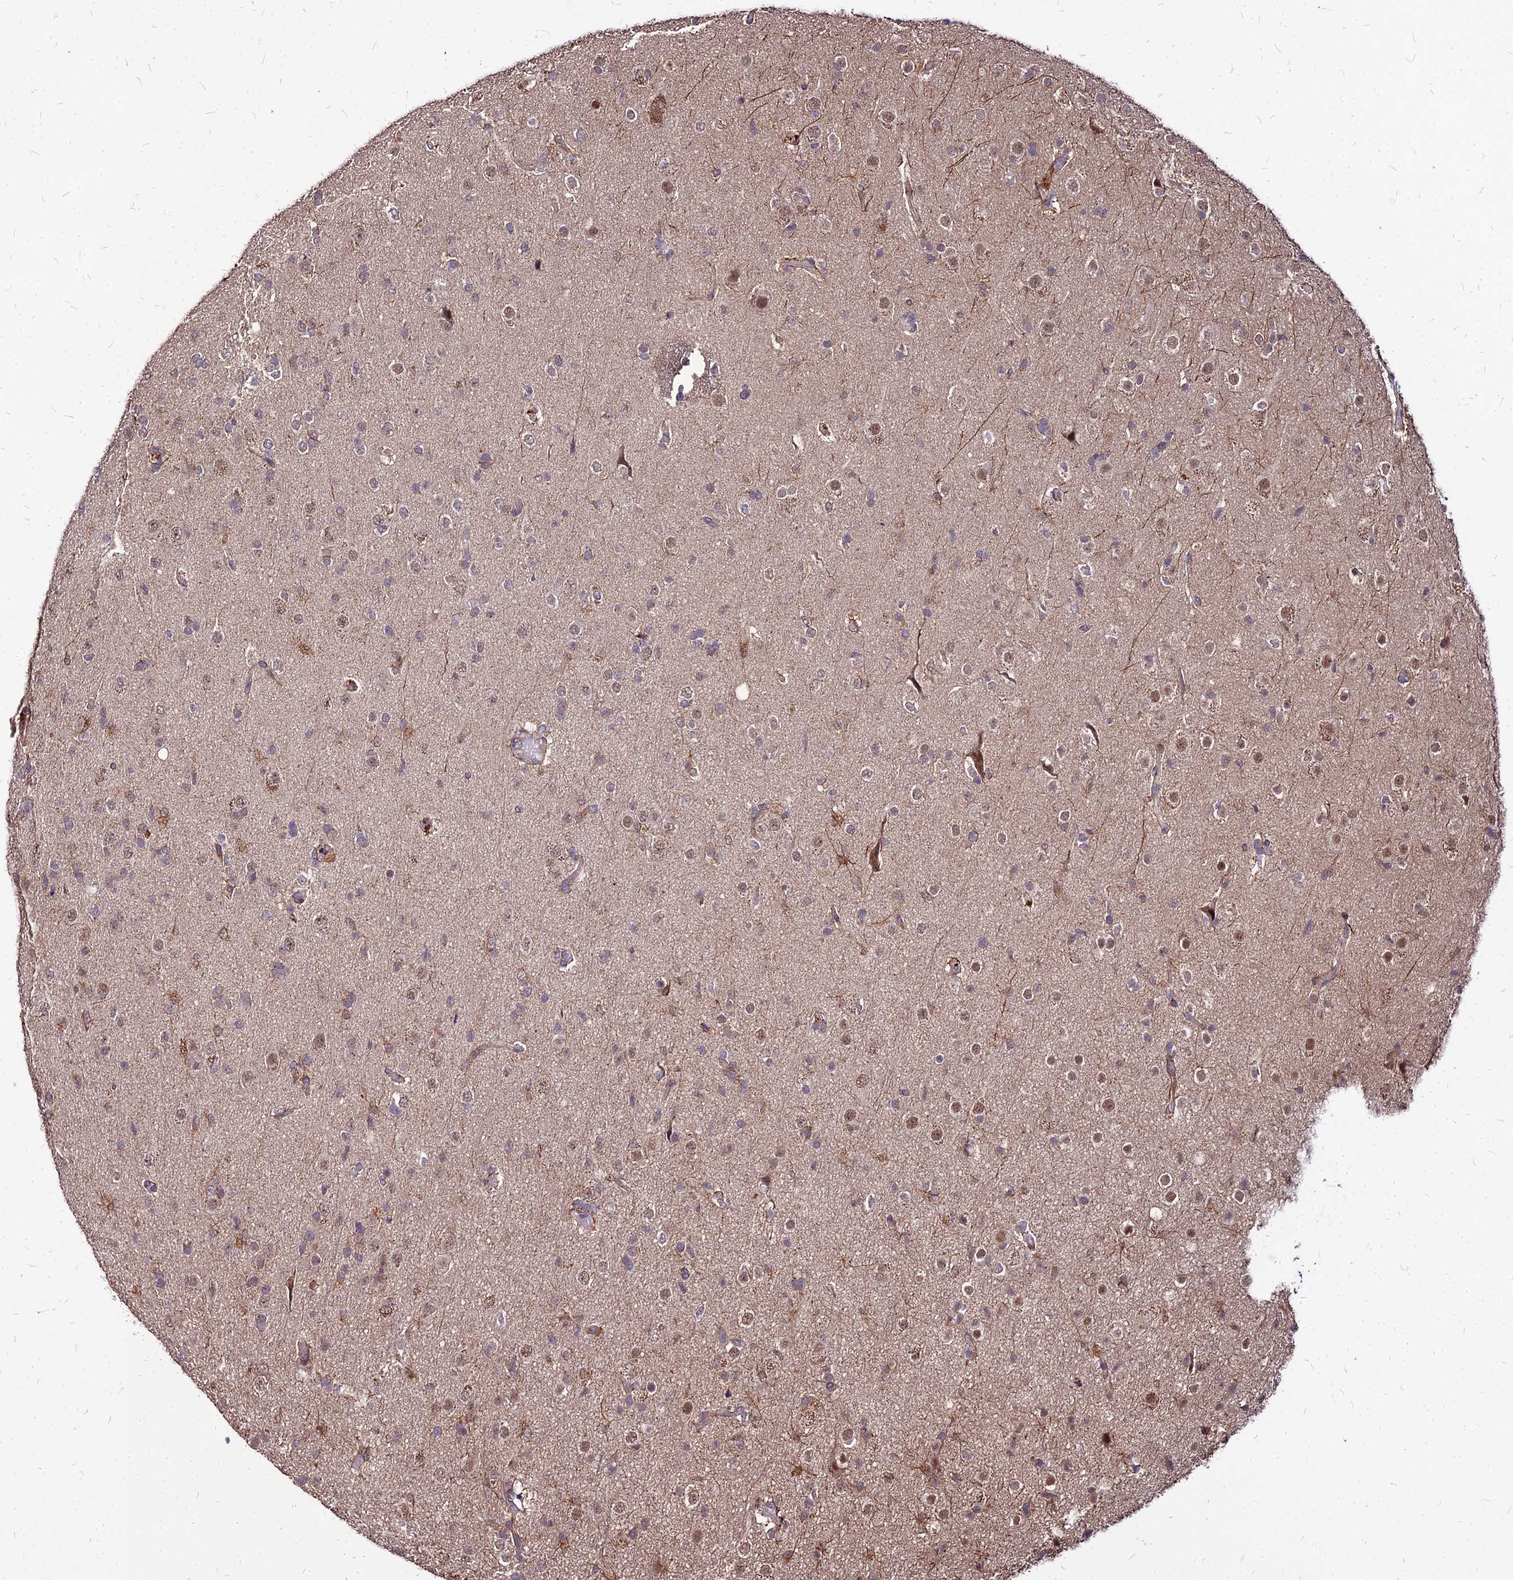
{"staining": {"intensity": "weak", "quantity": "<25%", "location": "cytoplasmic/membranous"}, "tissue": "glioma", "cell_type": "Tumor cells", "image_type": "cancer", "snomed": [{"axis": "morphology", "description": "Glioma, malignant, Low grade"}, {"axis": "topography", "description": "Brain"}], "caption": "This is a micrograph of immunohistochemistry (IHC) staining of malignant glioma (low-grade), which shows no staining in tumor cells.", "gene": "APBA3", "patient": {"sex": "male", "age": 65}}